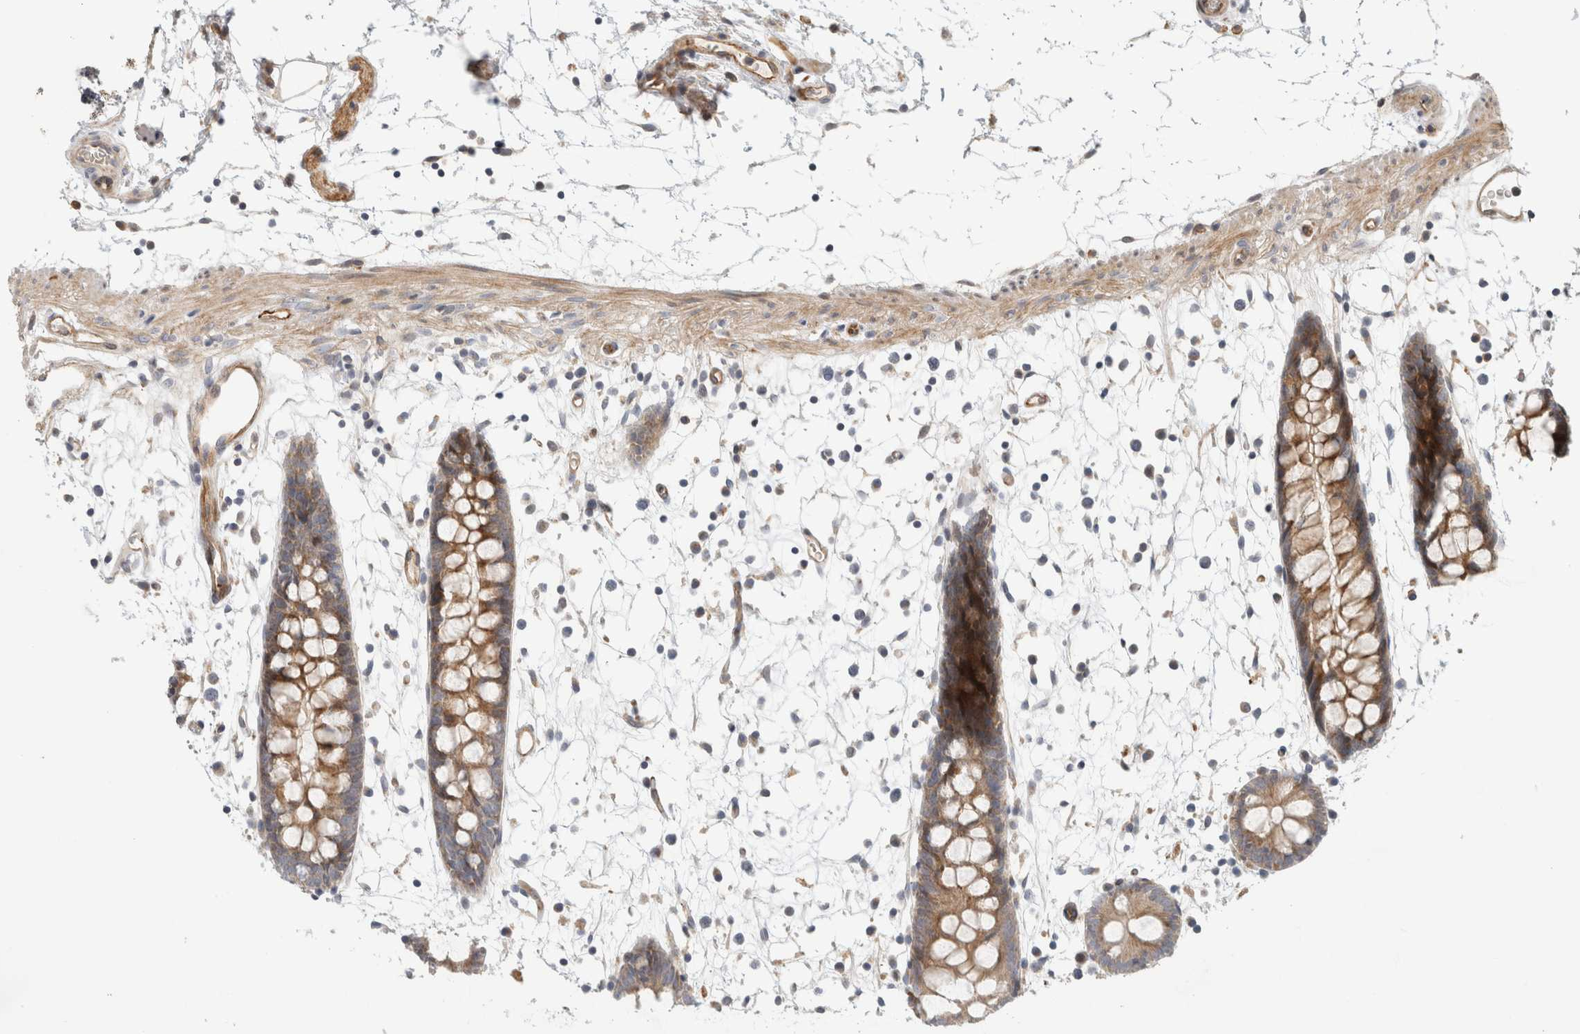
{"staining": {"intensity": "moderate", "quantity": ">75%", "location": "cytoplasmic/membranous"}, "tissue": "colon", "cell_type": "Endothelial cells", "image_type": "normal", "snomed": [{"axis": "morphology", "description": "Normal tissue, NOS"}, {"axis": "topography", "description": "Colon"}], "caption": "Endothelial cells exhibit moderate cytoplasmic/membranous expression in approximately >75% of cells in benign colon. (Stains: DAB in brown, nuclei in blue, Microscopy: brightfield microscopy at high magnification).", "gene": "KPNA5", "patient": {"sex": "male", "age": 56}}